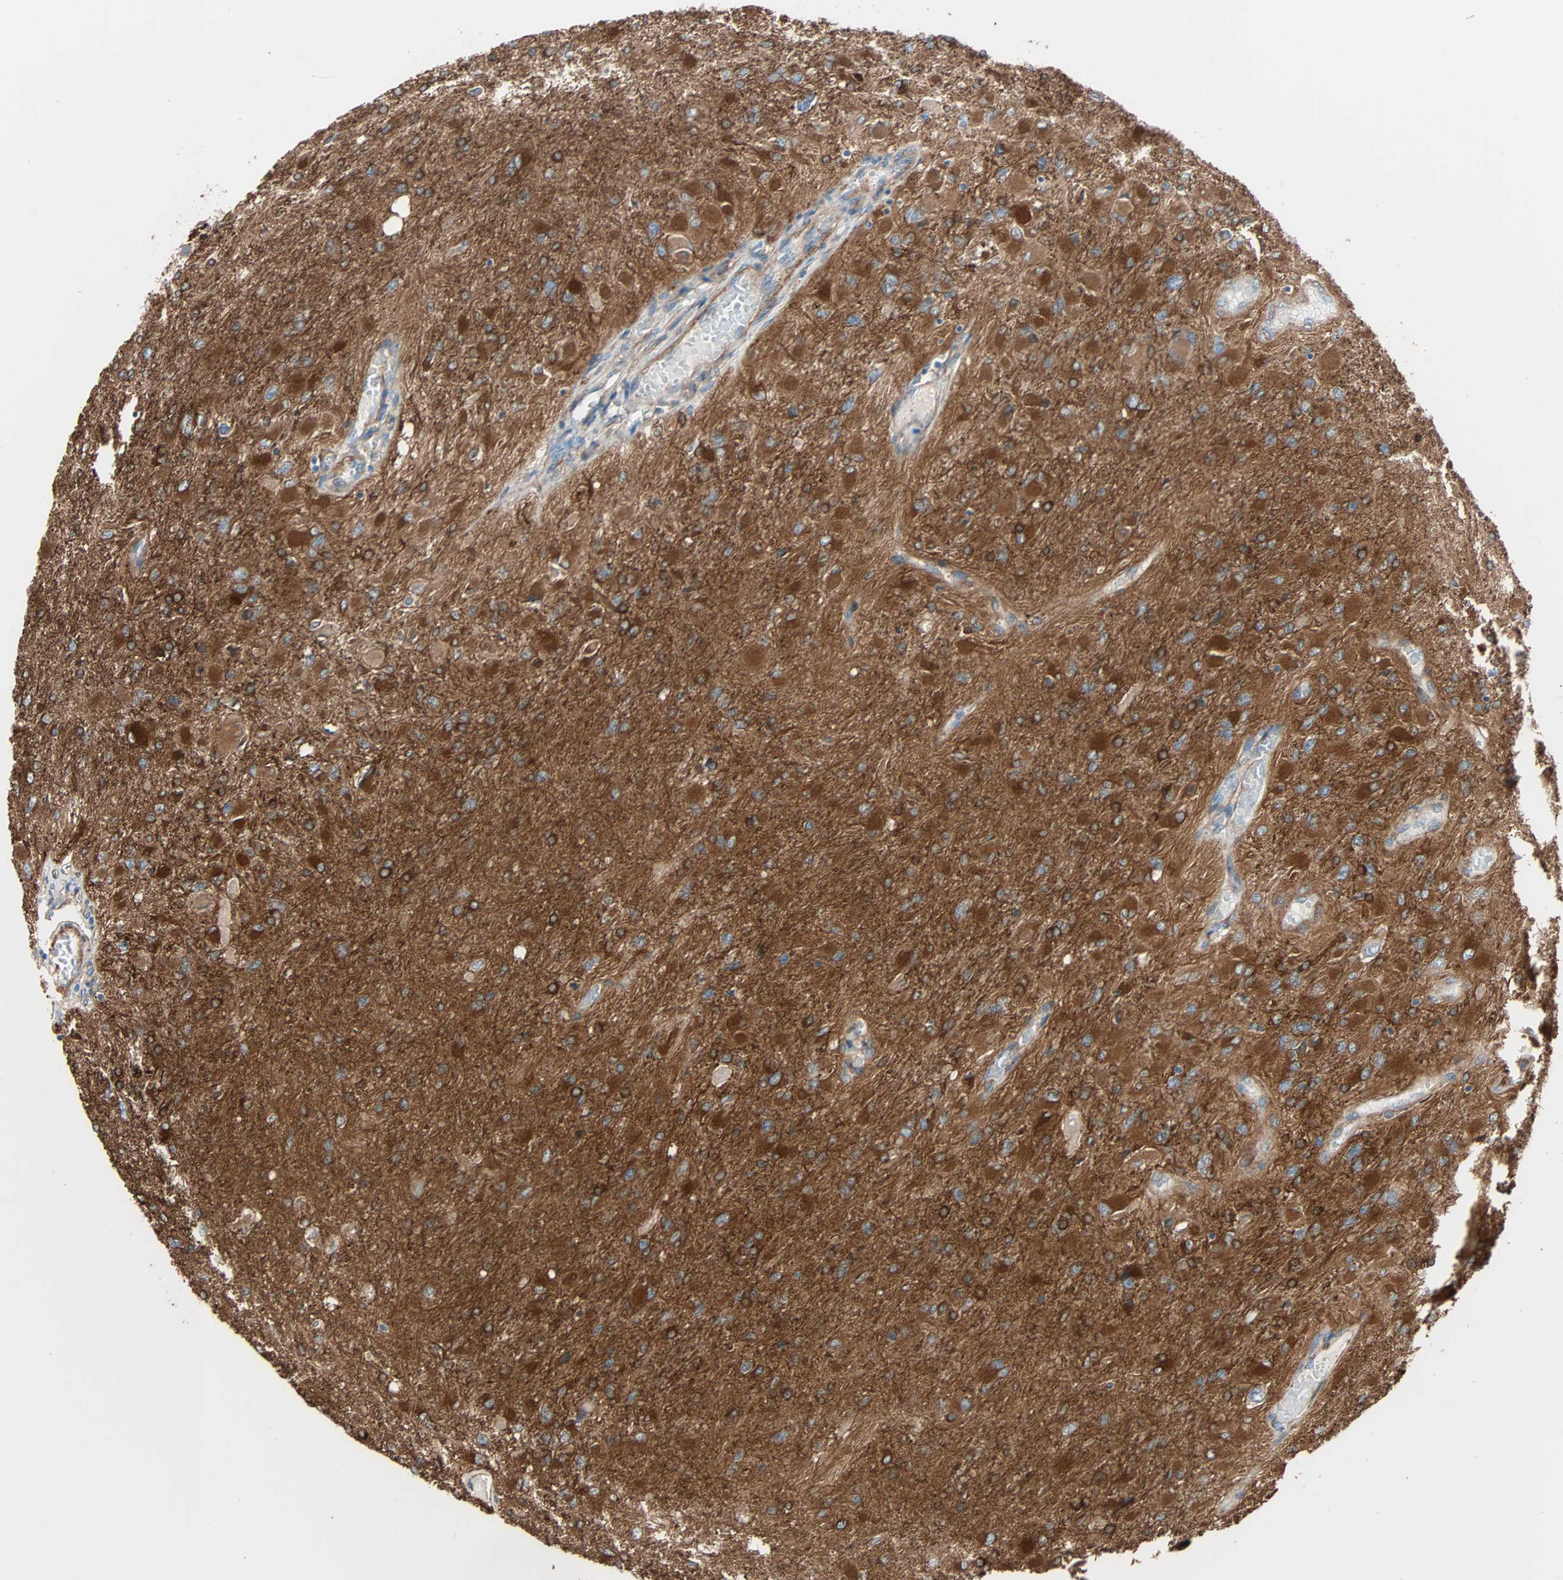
{"staining": {"intensity": "strong", "quantity": ">75%", "location": "cytoplasmic/membranous"}, "tissue": "glioma", "cell_type": "Tumor cells", "image_type": "cancer", "snomed": [{"axis": "morphology", "description": "Glioma, malignant, High grade"}, {"axis": "topography", "description": "Cerebral cortex"}], "caption": "Tumor cells exhibit high levels of strong cytoplasmic/membranous staining in about >75% of cells in human glioma.", "gene": "EPB41L2", "patient": {"sex": "female", "age": 36}}